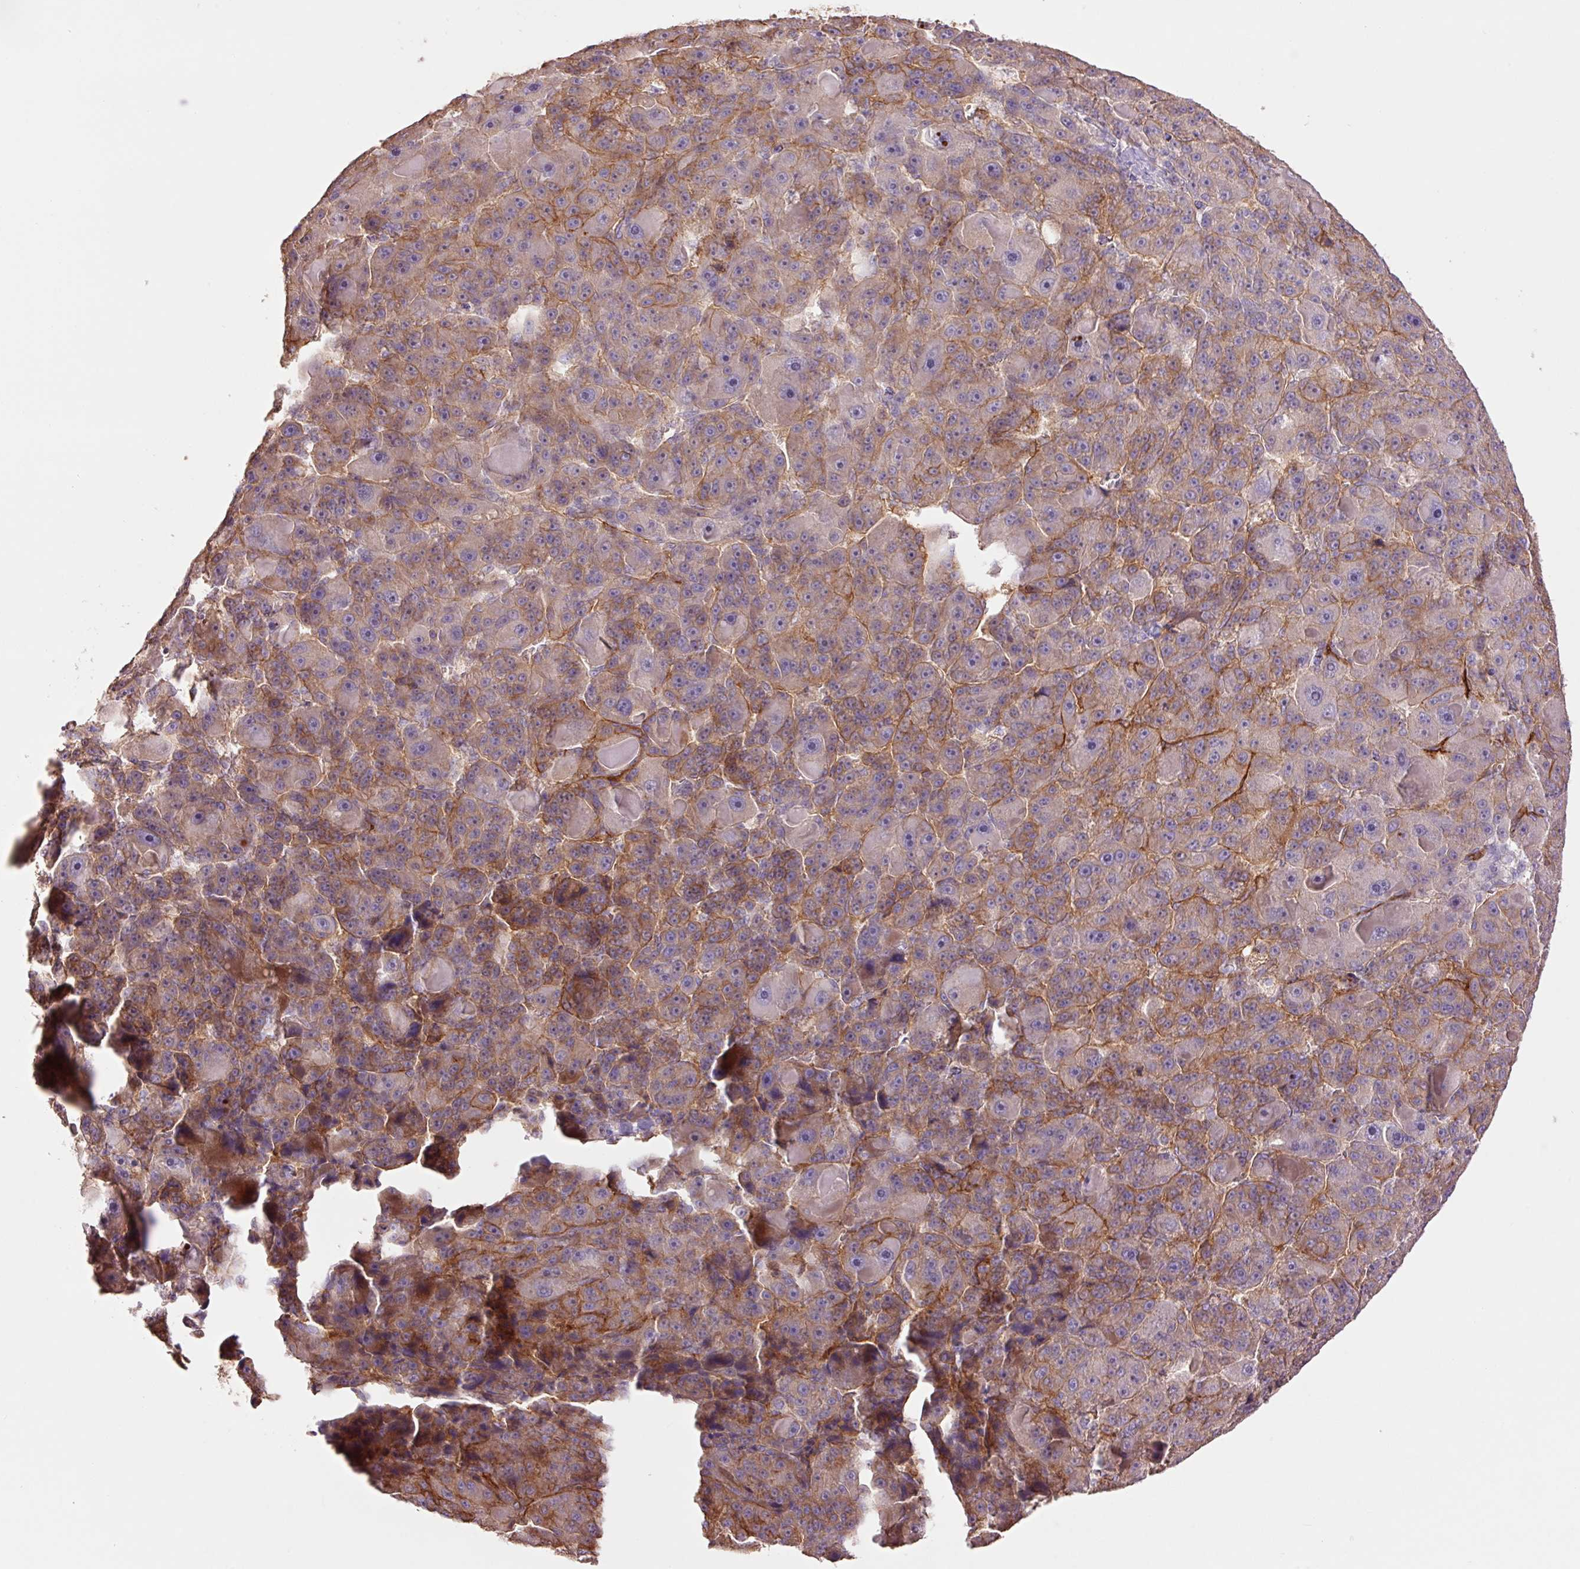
{"staining": {"intensity": "moderate", "quantity": "25%-75%", "location": "cytoplasmic/membranous"}, "tissue": "liver cancer", "cell_type": "Tumor cells", "image_type": "cancer", "snomed": [{"axis": "morphology", "description": "Carcinoma, Hepatocellular, NOS"}, {"axis": "topography", "description": "Liver"}], "caption": "IHC of liver cancer reveals medium levels of moderate cytoplasmic/membranous staining in about 25%-75% of tumor cells. The protein of interest is shown in brown color, while the nuclei are stained blue.", "gene": "SLC1A4", "patient": {"sex": "male", "age": 76}}